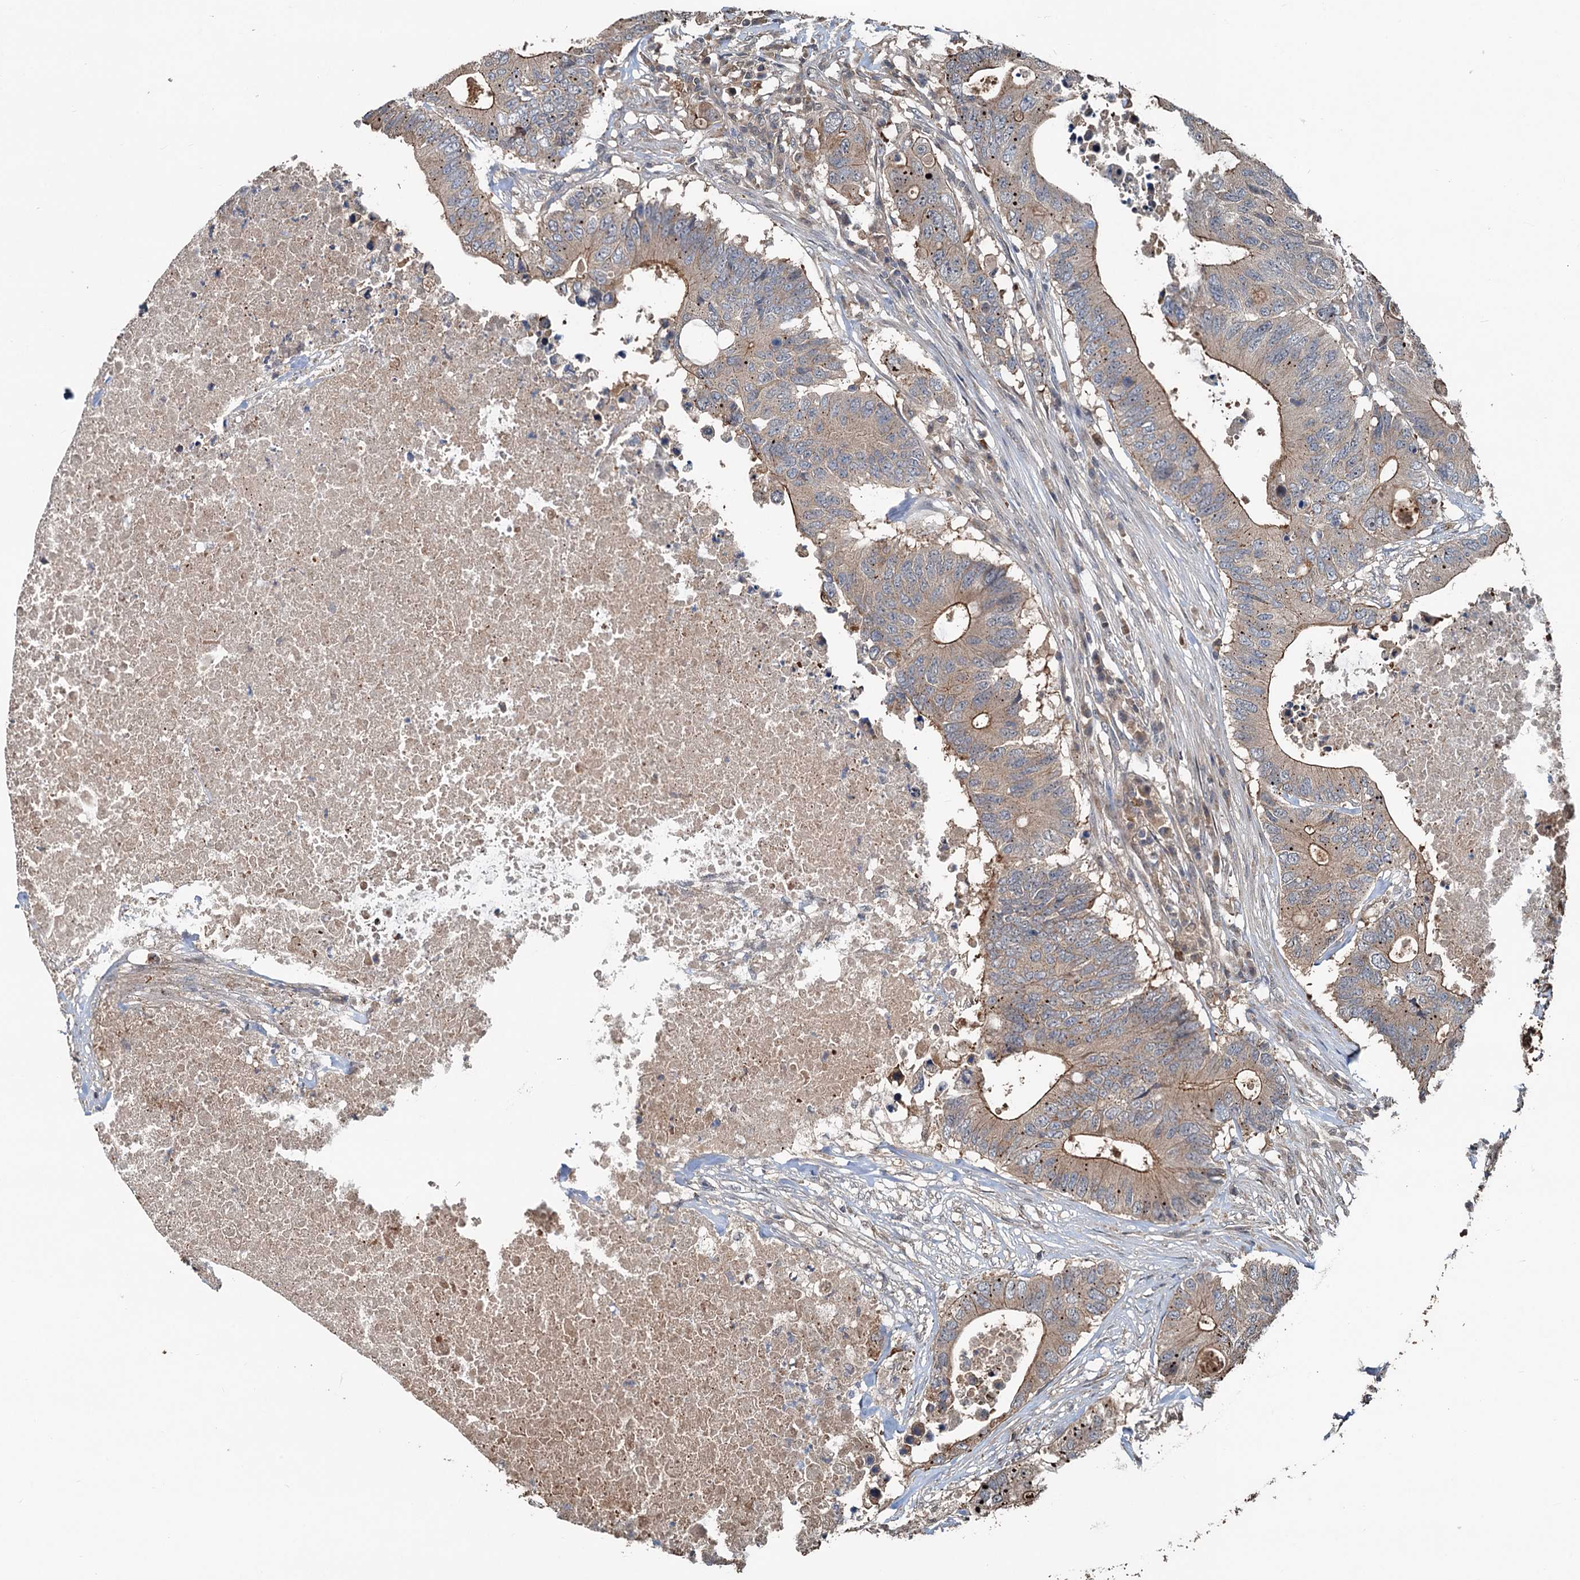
{"staining": {"intensity": "moderate", "quantity": ">75%", "location": "cytoplasmic/membranous"}, "tissue": "colorectal cancer", "cell_type": "Tumor cells", "image_type": "cancer", "snomed": [{"axis": "morphology", "description": "Adenocarcinoma, NOS"}, {"axis": "topography", "description": "Colon"}], "caption": "Human colorectal cancer (adenocarcinoma) stained for a protein (brown) exhibits moderate cytoplasmic/membranous positive staining in approximately >75% of tumor cells.", "gene": "TEDC1", "patient": {"sex": "male", "age": 71}}